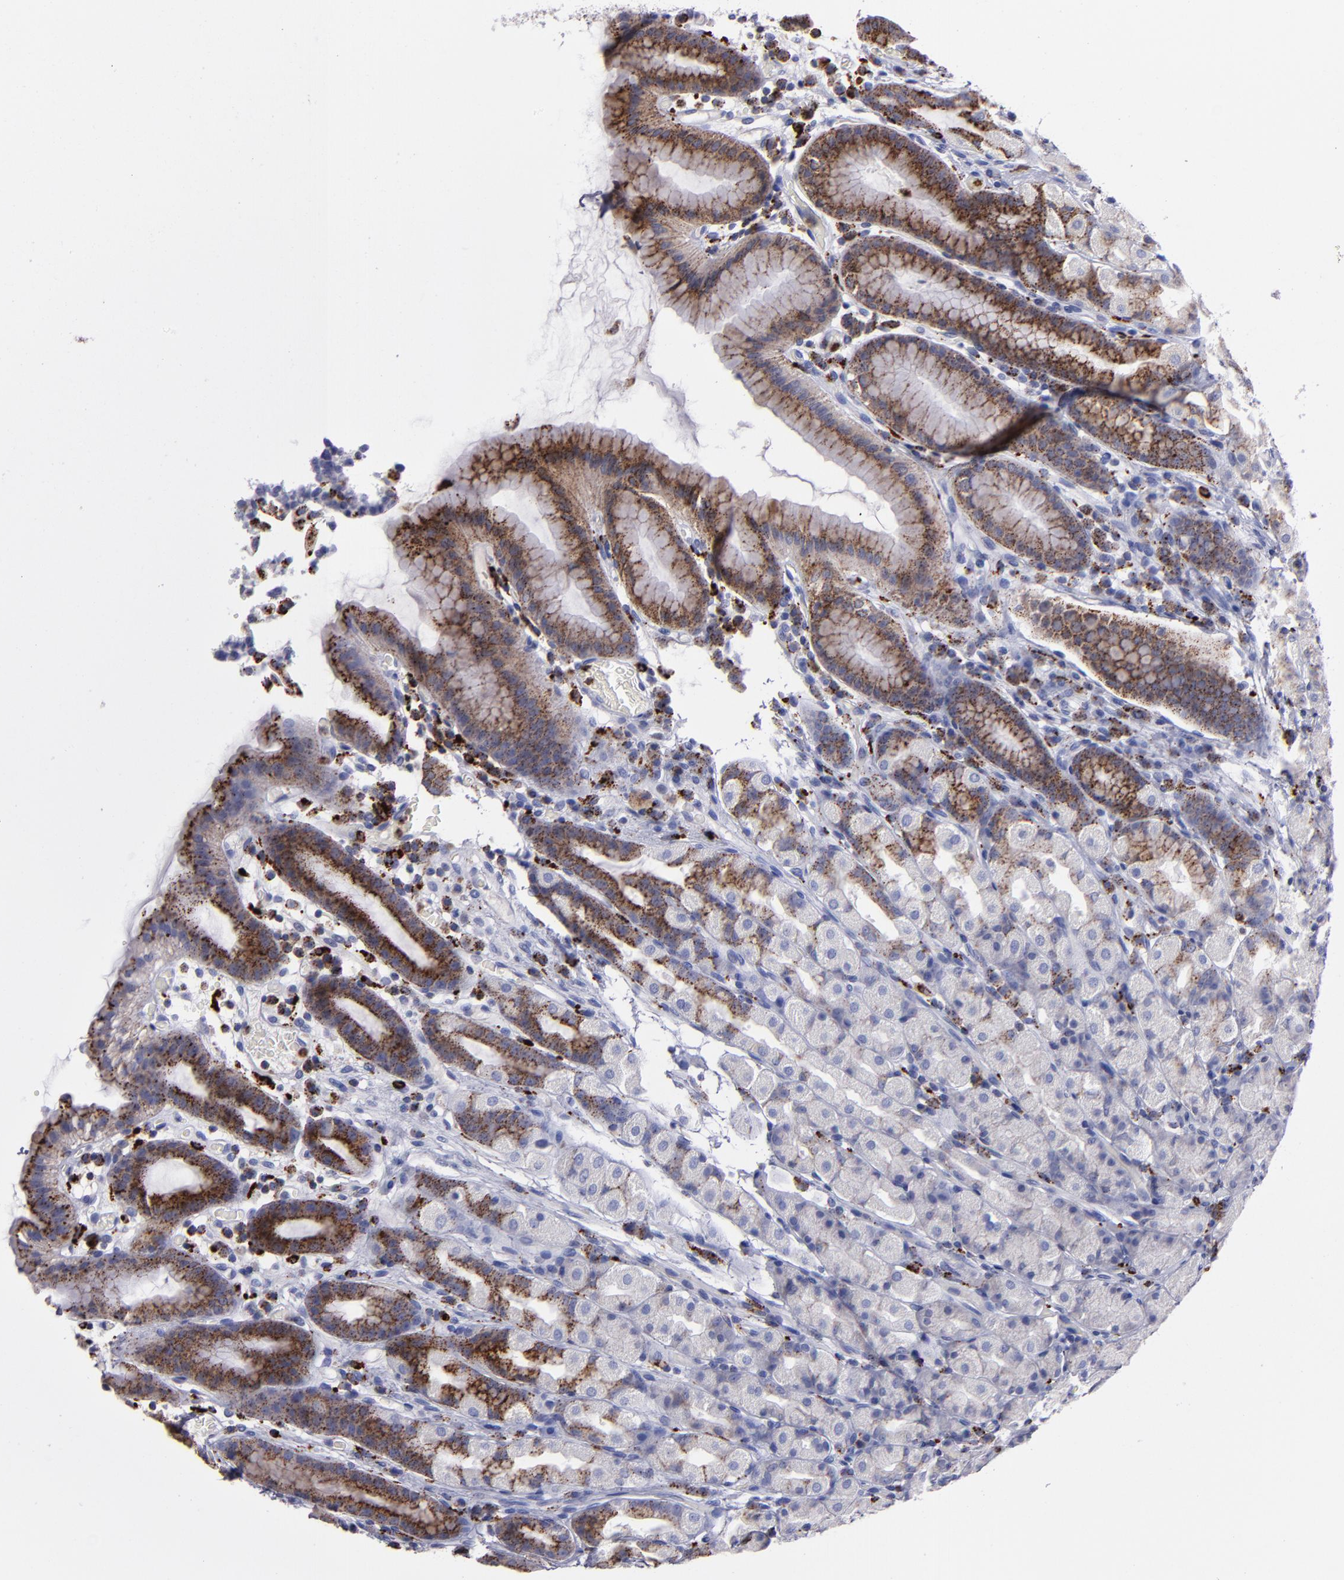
{"staining": {"intensity": "moderate", "quantity": "25%-75%", "location": "cytoplasmic/membranous"}, "tissue": "stomach", "cell_type": "Glandular cells", "image_type": "normal", "snomed": [{"axis": "morphology", "description": "Normal tissue, NOS"}, {"axis": "topography", "description": "Stomach, upper"}], "caption": "Protein expression analysis of unremarkable stomach demonstrates moderate cytoplasmic/membranous positivity in about 25%-75% of glandular cells.", "gene": "CTSS", "patient": {"sex": "male", "age": 68}}